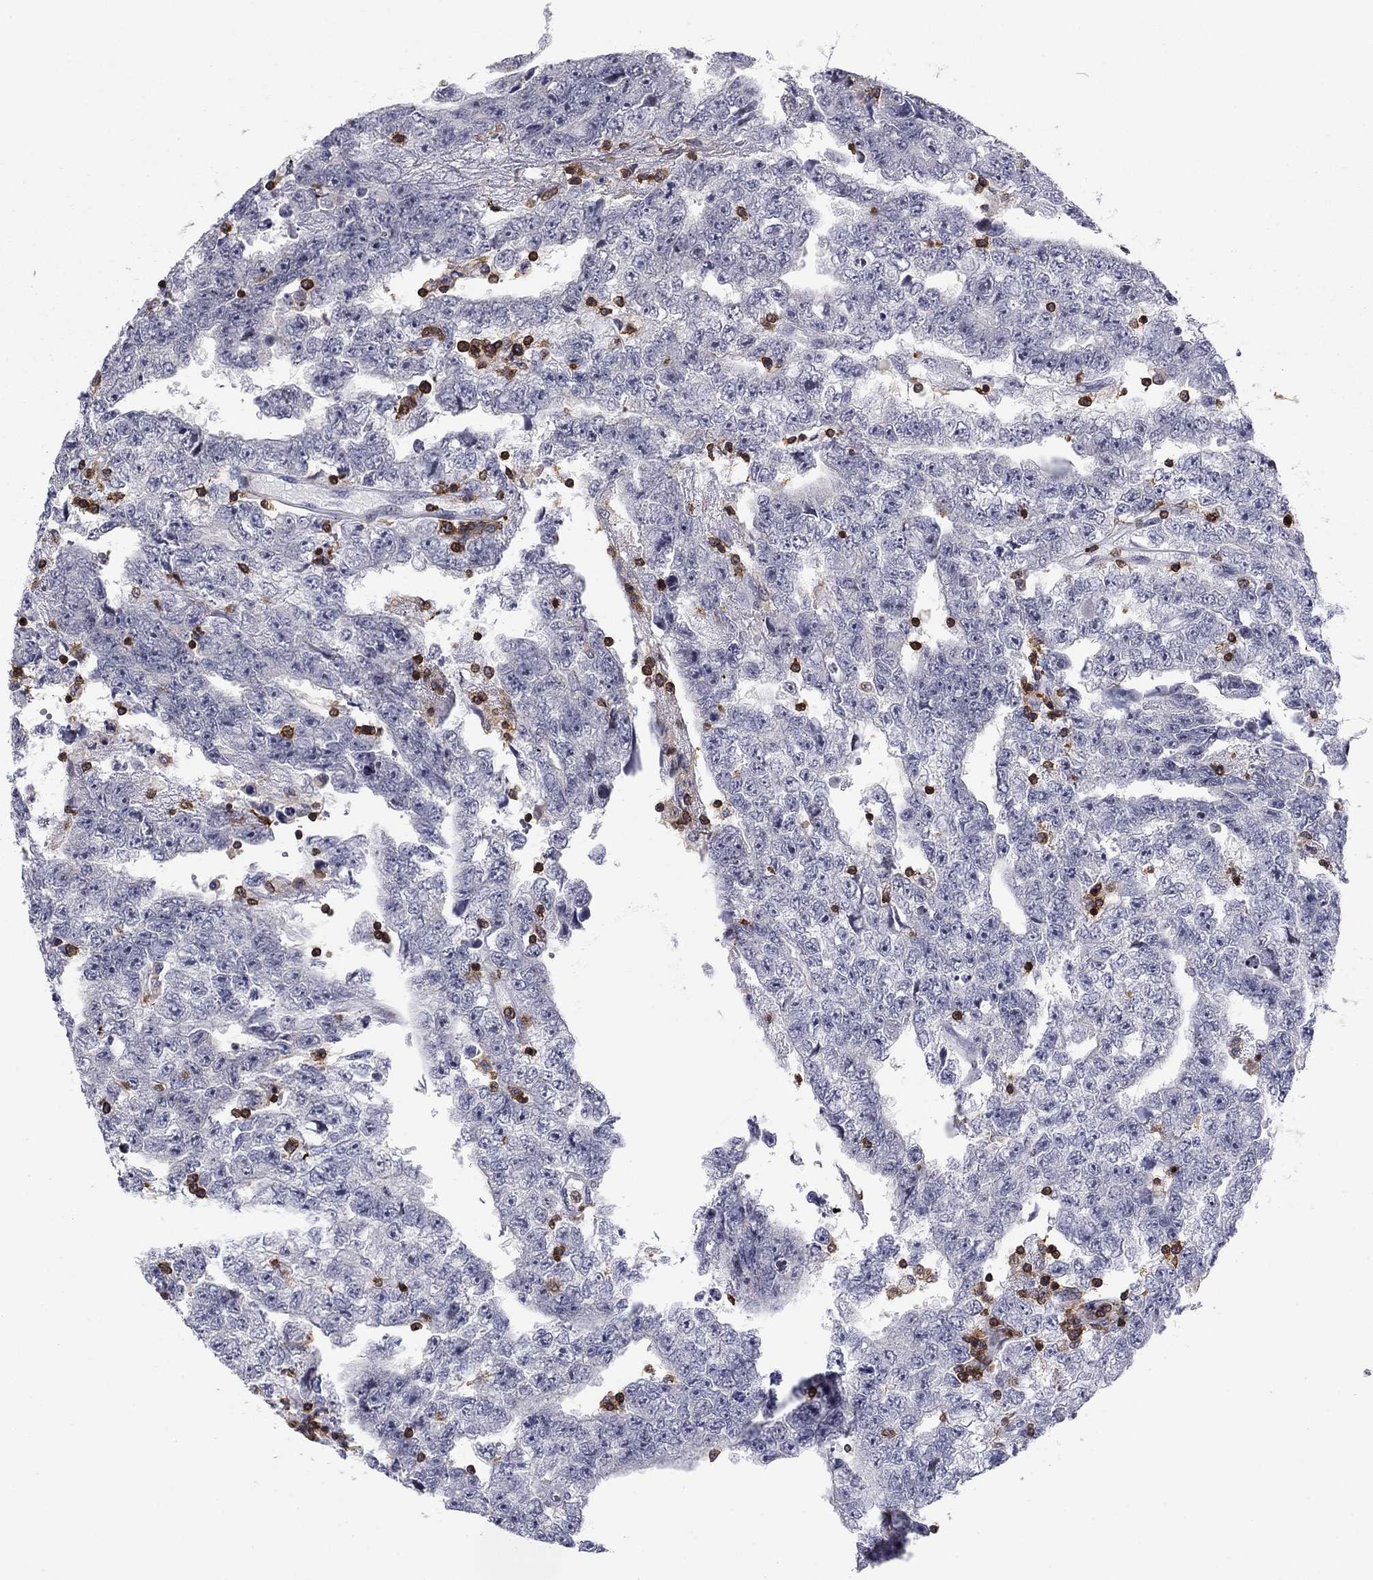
{"staining": {"intensity": "negative", "quantity": "none", "location": "none"}, "tissue": "testis cancer", "cell_type": "Tumor cells", "image_type": "cancer", "snomed": [{"axis": "morphology", "description": "Carcinoma, Embryonal, NOS"}, {"axis": "topography", "description": "Testis"}], "caption": "Immunohistochemistry (IHC) micrograph of neoplastic tissue: human testis embryonal carcinoma stained with DAB displays no significant protein expression in tumor cells.", "gene": "ARHGAP27", "patient": {"sex": "male", "age": 25}}